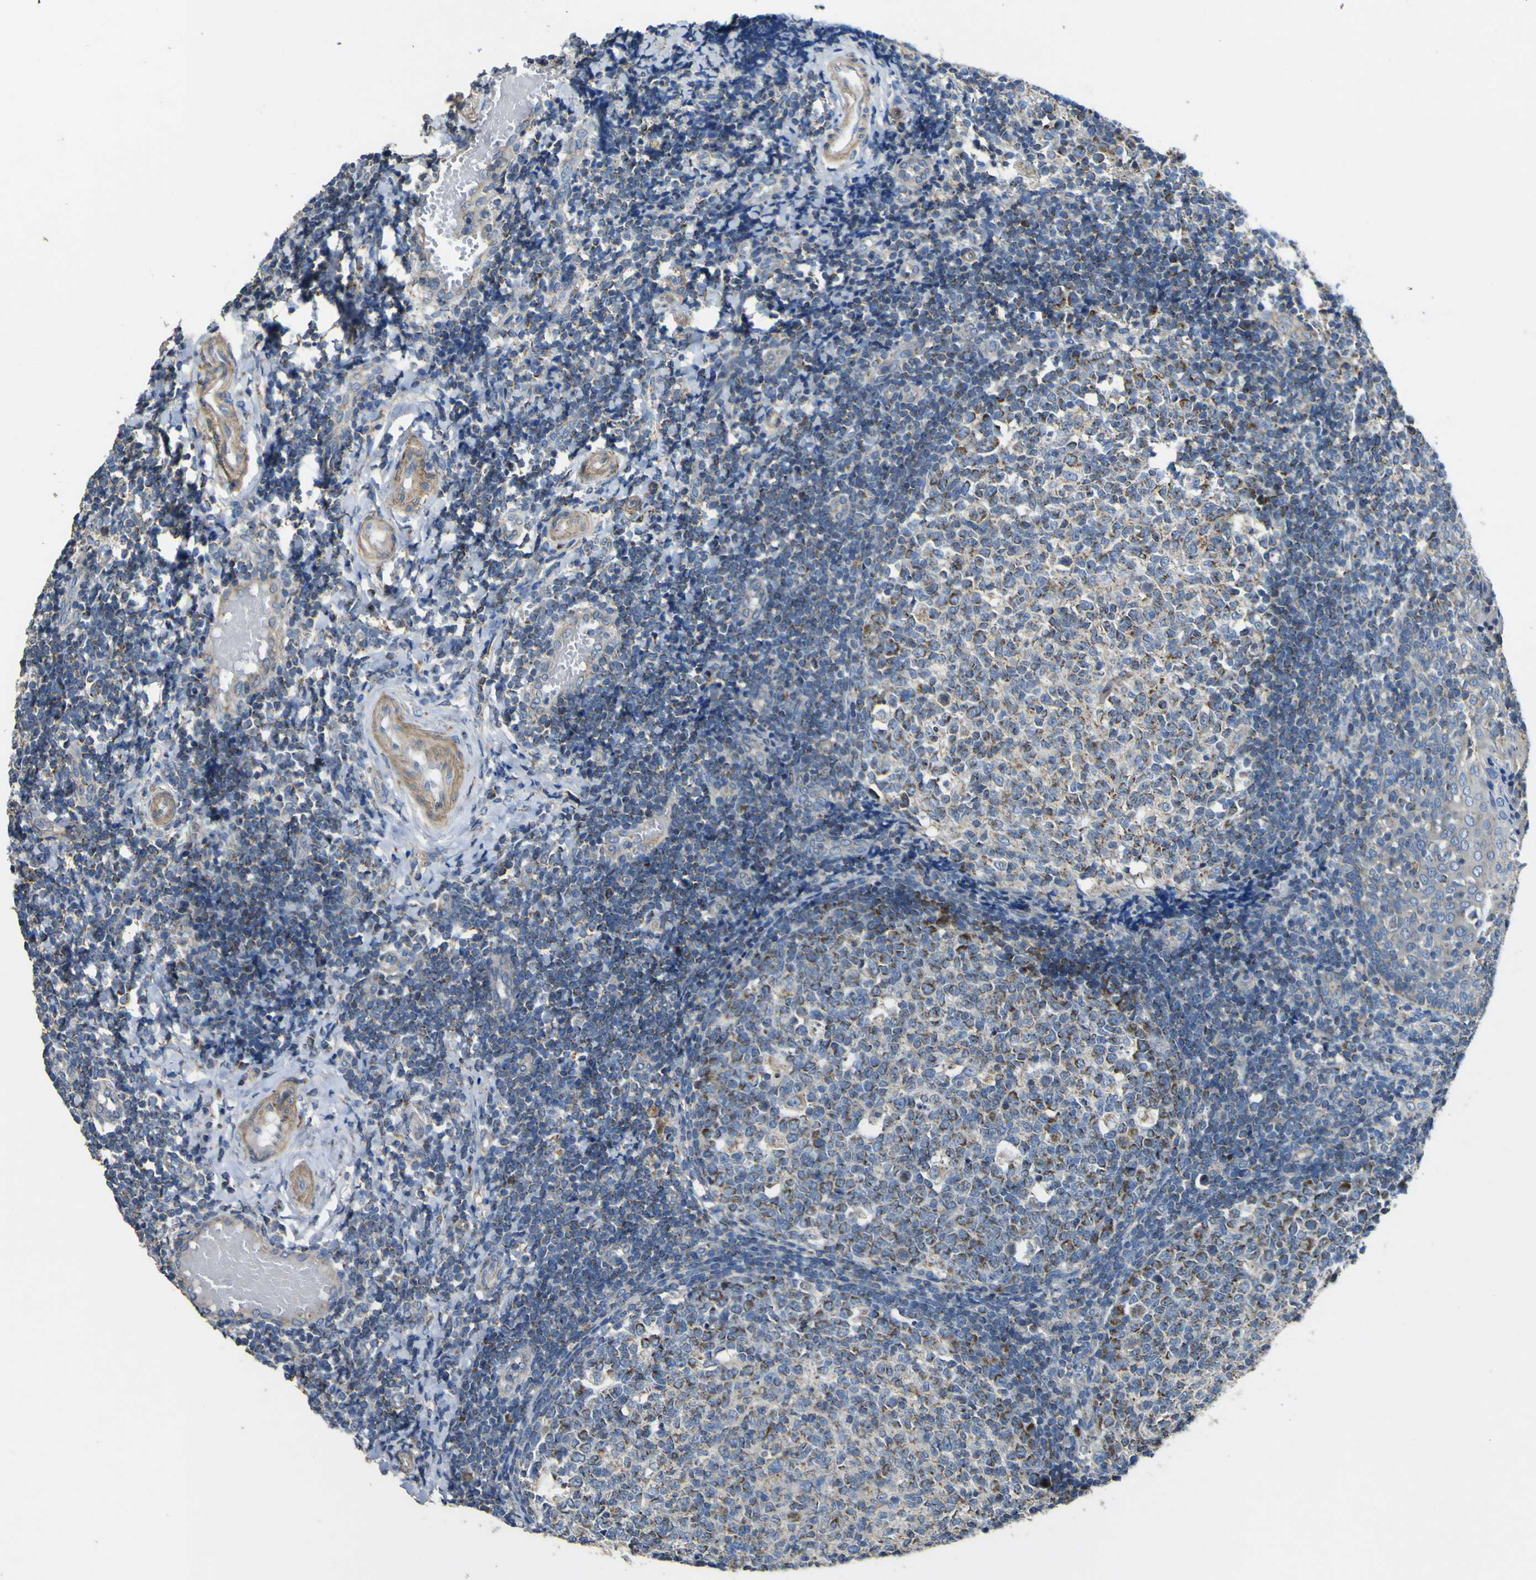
{"staining": {"intensity": "moderate", "quantity": "25%-75%", "location": "cytoplasmic/membranous"}, "tissue": "tonsil", "cell_type": "Germinal center cells", "image_type": "normal", "snomed": [{"axis": "morphology", "description": "Normal tissue, NOS"}, {"axis": "topography", "description": "Tonsil"}], "caption": "Immunohistochemistry micrograph of unremarkable tonsil stained for a protein (brown), which exhibits medium levels of moderate cytoplasmic/membranous expression in approximately 25%-75% of germinal center cells.", "gene": "ALDH18A1", "patient": {"sex": "female", "age": 19}}